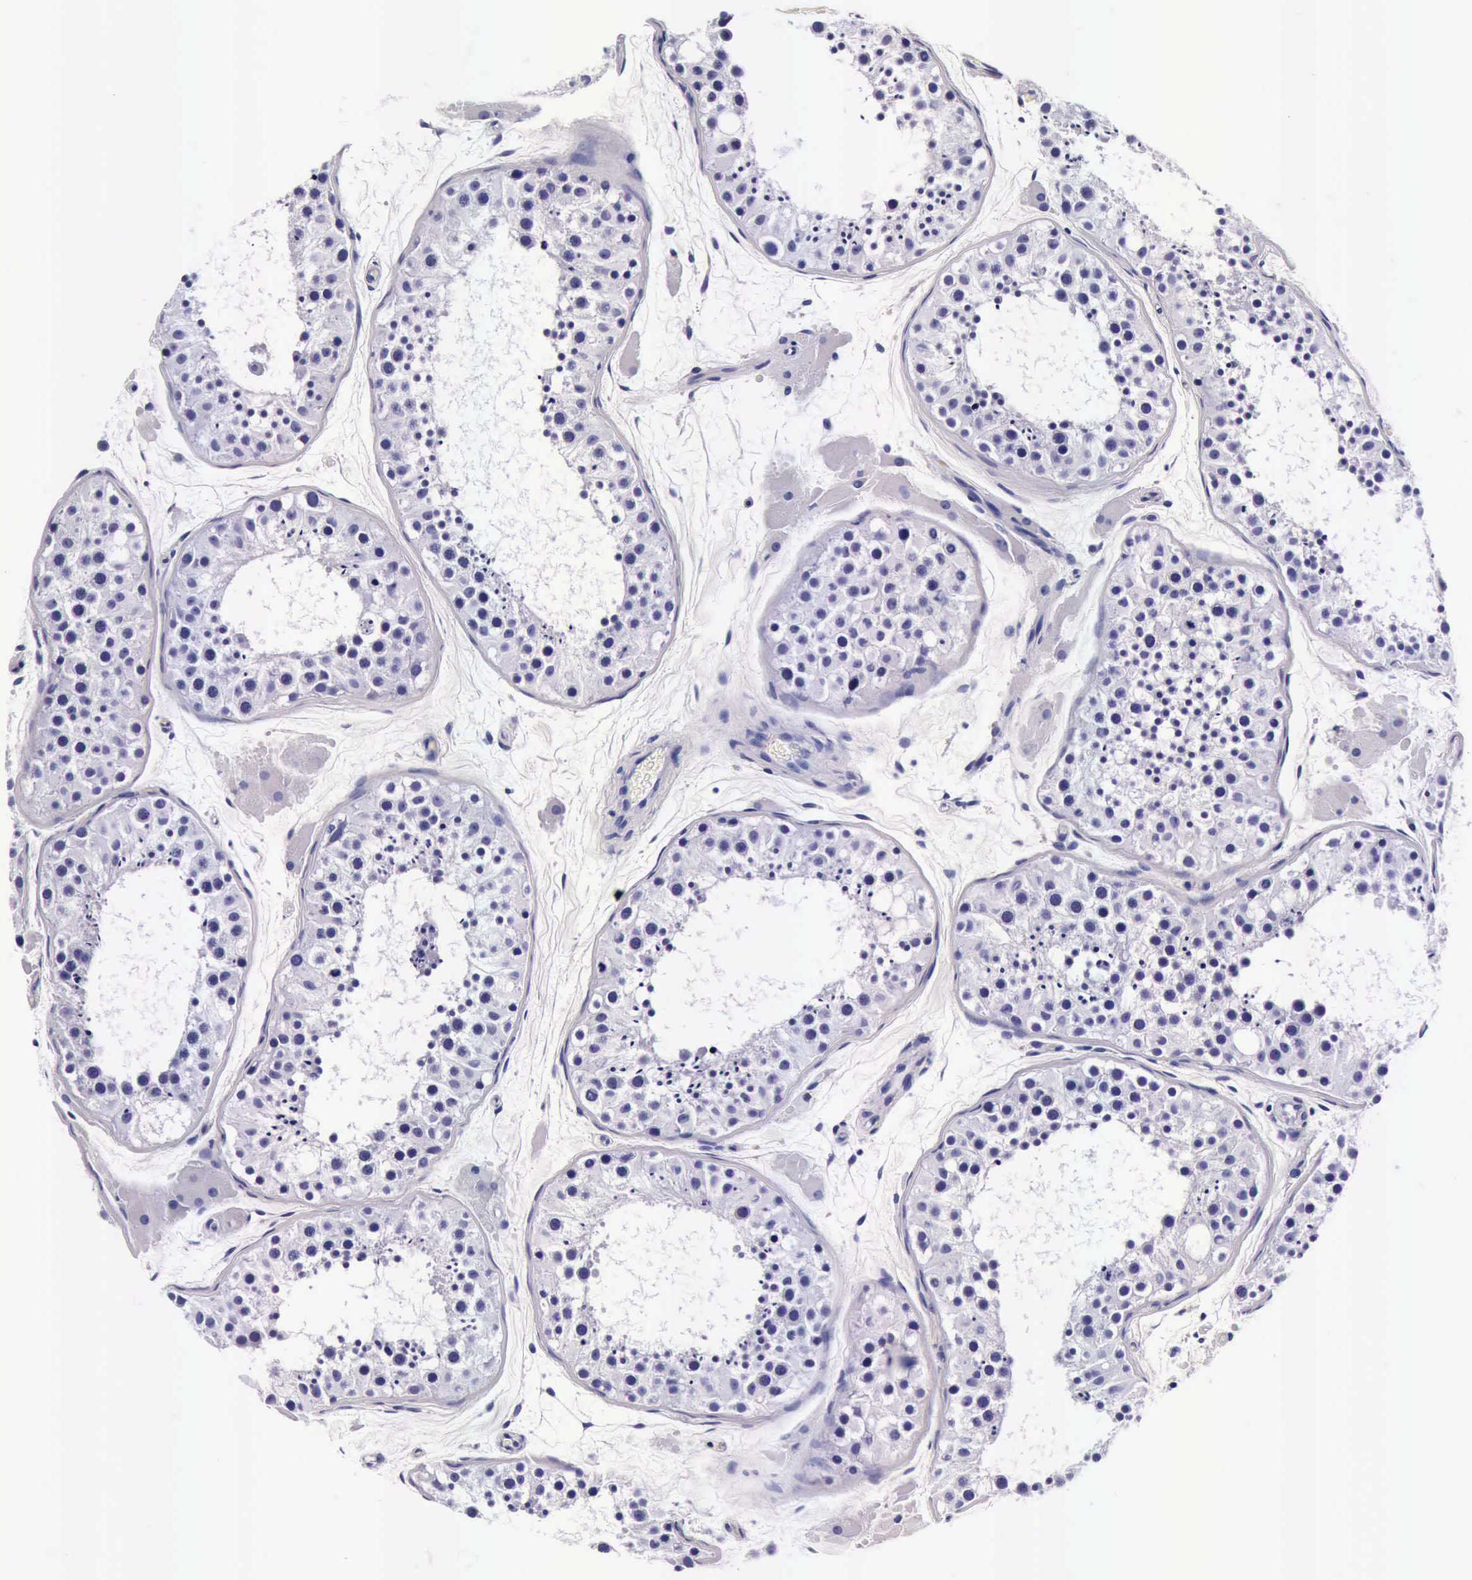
{"staining": {"intensity": "negative", "quantity": "none", "location": "none"}, "tissue": "testis", "cell_type": "Cells in seminiferous ducts", "image_type": "normal", "snomed": [{"axis": "morphology", "description": "Normal tissue, NOS"}, {"axis": "topography", "description": "Testis"}], "caption": "Micrograph shows no protein staining in cells in seminiferous ducts of unremarkable testis.", "gene": "IAPP", "patient": {"sex": "male", "age": 29}}